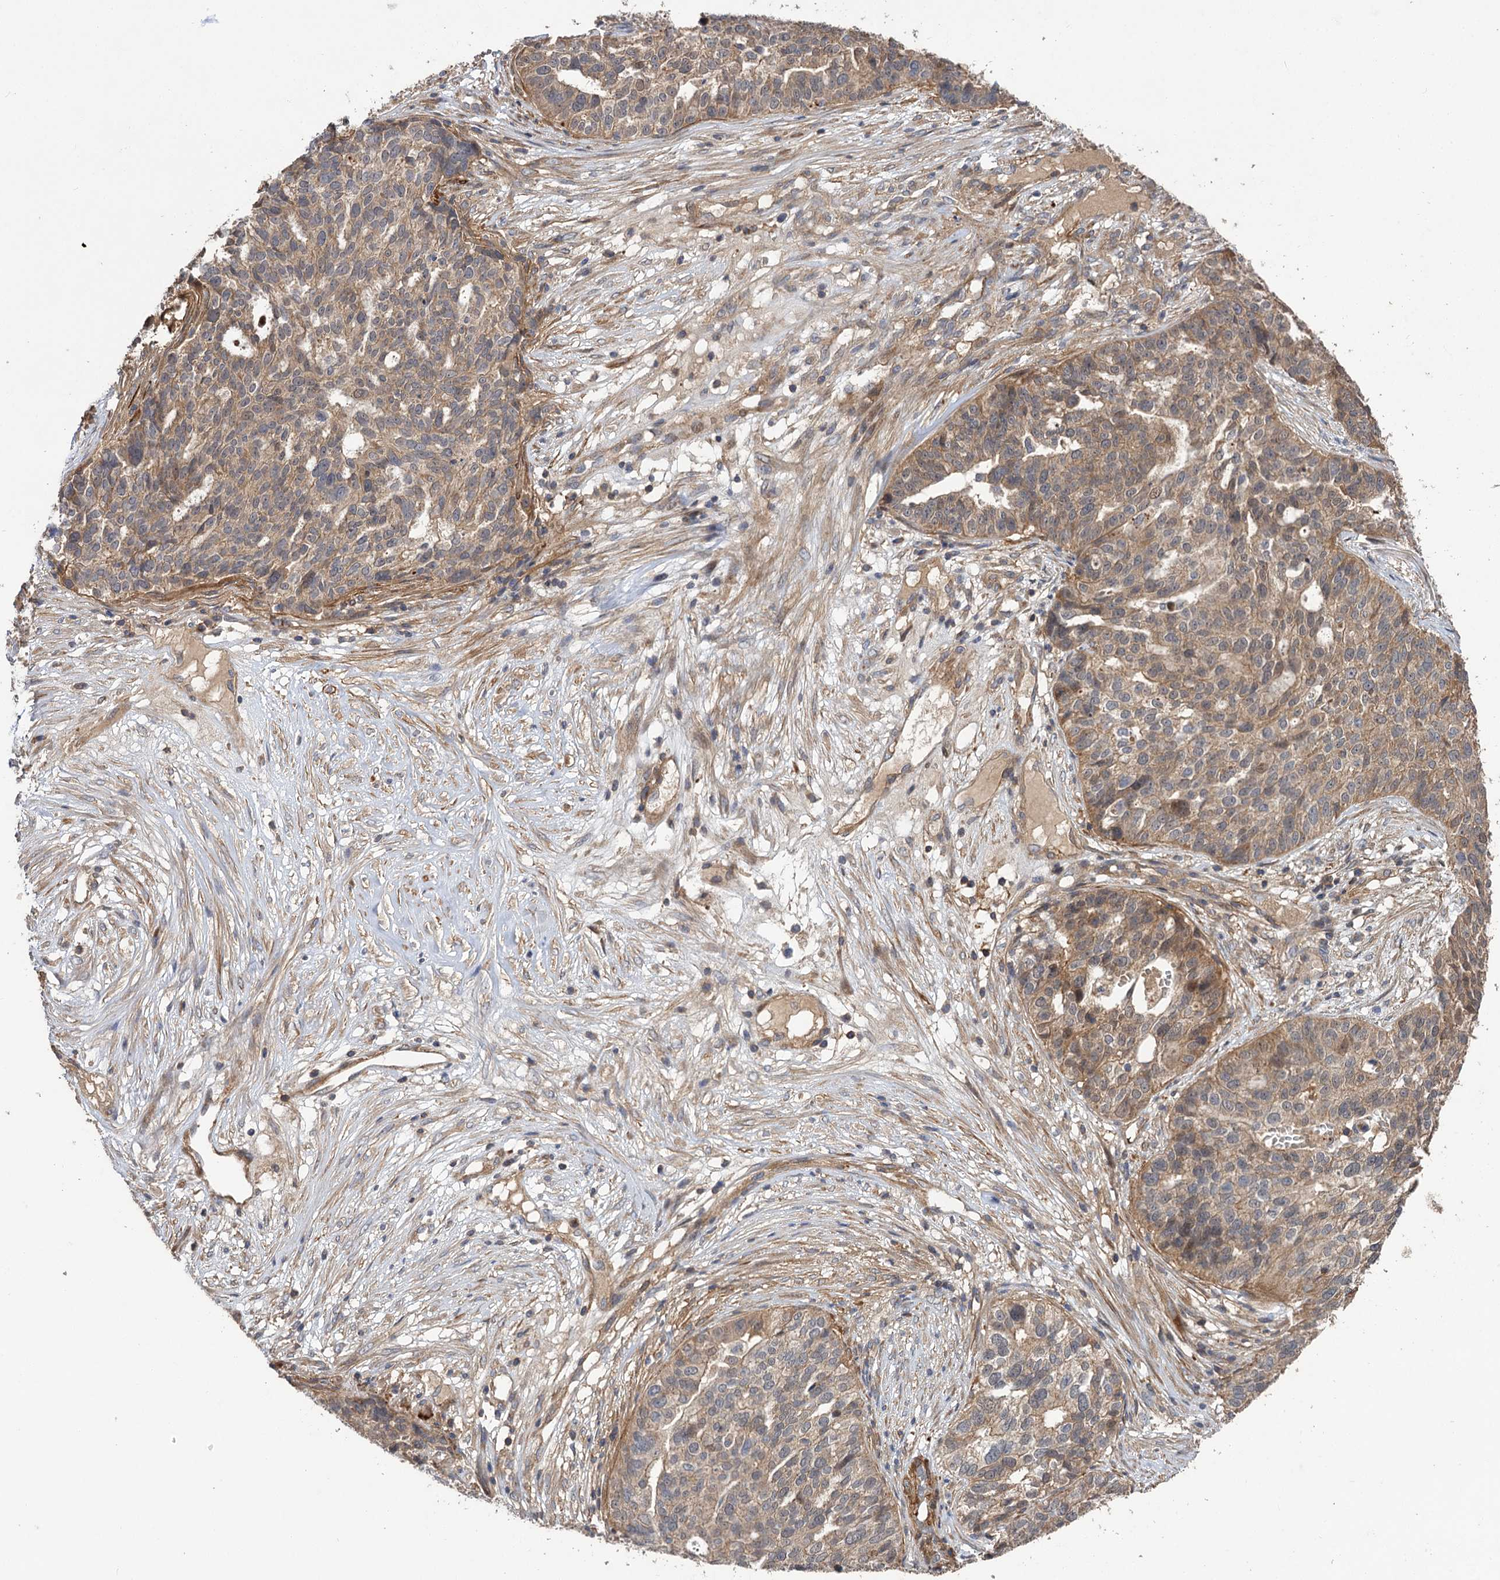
{"staining": {"intensity": "weak", "quantity": ">75%", "location": "cytoplasmic/membranous"}, "tissue": "ovarian cancer", "cell_type": "Tumor cells", "image_type": "cancer", "snomed": [{"axis": "morphology", "description": "Cystadenocarcinoma, serous, NOS"}, {"axis": "topography", "description": "Ovary"}], "caption": "Serous cystadenocarcinoma (ovarian) tissue displays weak cytoplasmic/membranous expression in about >75% of tumor cells, visualized by immunohistochemistry. The protein of interest is shown in brown color, while the nuclei are stained blue.", "gene": "FBXW8", "patient": {"sex": "female", "age": 59}}